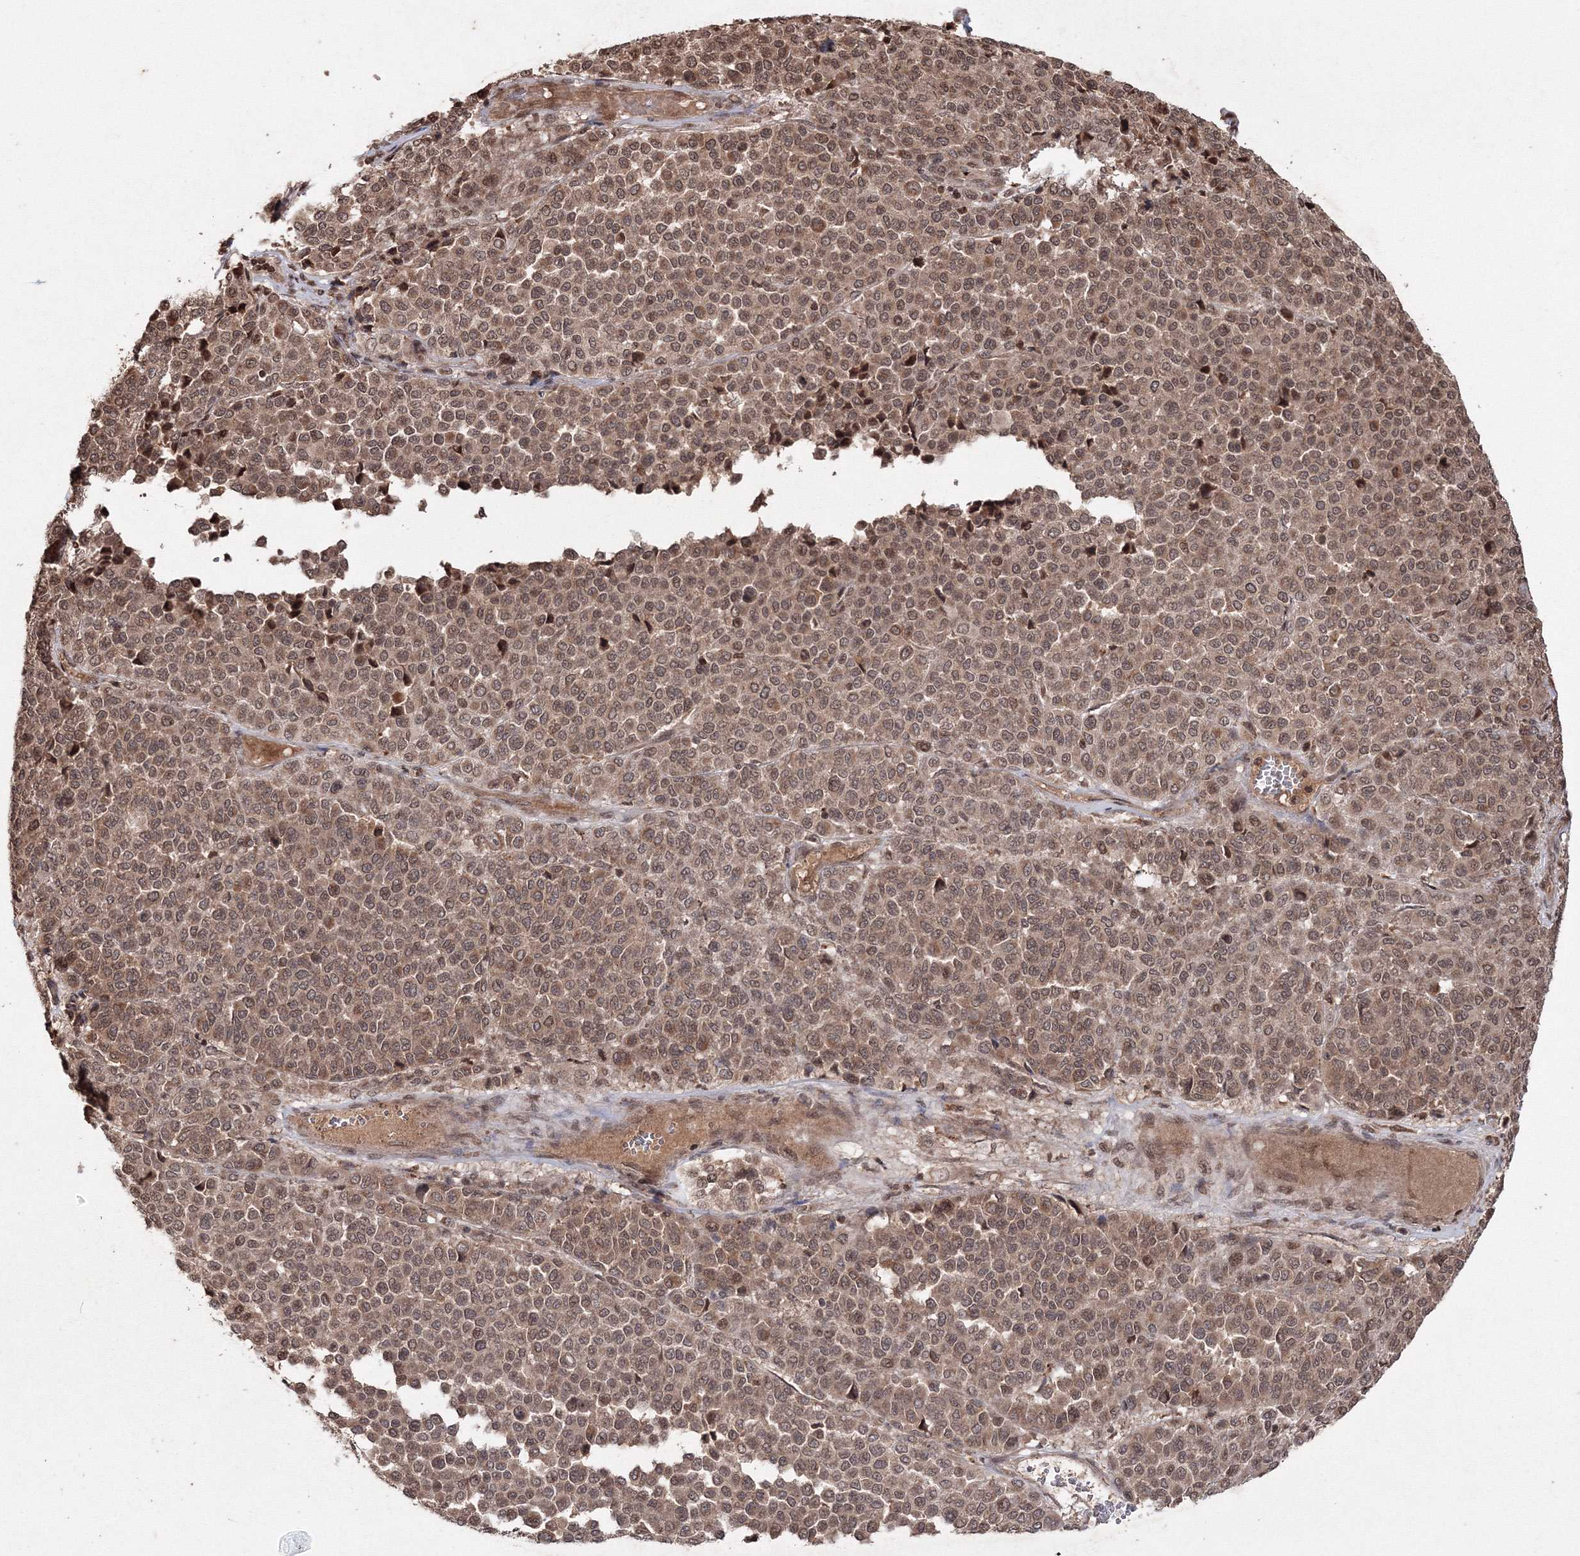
{"staining": {"intensity": "moderate", "quantity": ">75%", "location": "cytoplasmic/membranous,nuclear"}, "tissue": "melanoma", "cell_type": "Tumor cells", "image_type": "cancer", "snomed": [{"axis": "morphology", "description": "Malignant melanoma, Metastatic site"}, {"axis": "topography", "description": "Pancreas"}], "caption": "Immunohistochemistry micrograph of neoplastic tissue: human malignant melanoma (metastatic site) stained using immunohistochemistry demonstrates medium levels of moderate protein expression localized specifically in the cytoplasmic/membranous and nuclear of tumor cells, appearing as a cytoplasmic/membranous and nuclear brown color.", "gene": "PEX13", "patient": {"sex": "female", "age": 30}}